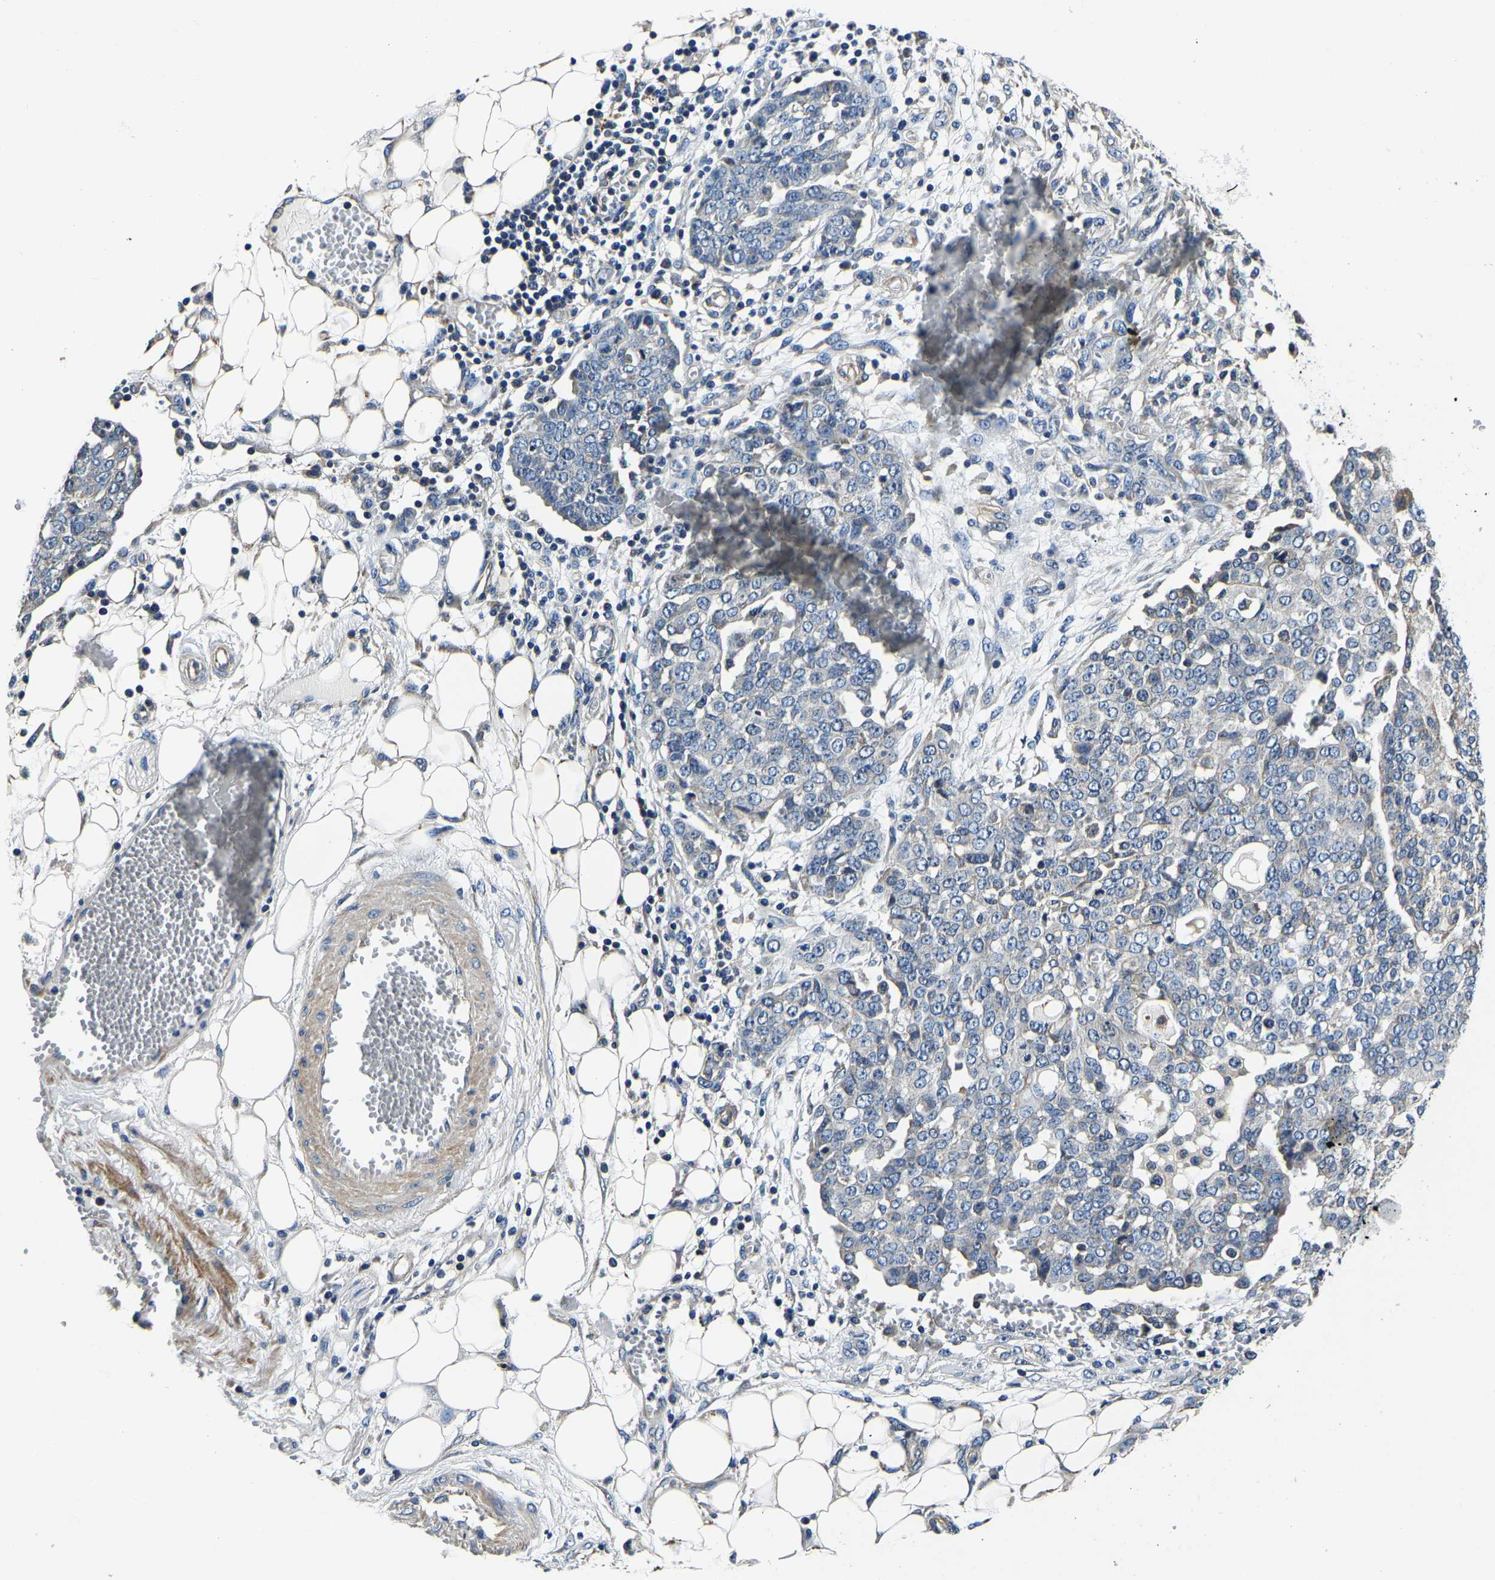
{"staining": {"intensity": "negative", "quantity": "none", "location": "none"}, "tissue": "ovarian cancer", "cell_type": "Tumor cells", "image_type": "cancer", "snomed": [{"axis": "morphology", "description": "Cystadenocarcinoma, serous, NOS"}, {"axis": "topography", "description": "Soft tissue"}, {"axis": "topography", "description": "Ovary"}], "caption": "Immunohistochemical staining of ovarian cancer (serous cystadenocarcinoma) displays no significant expression in tumor cells.", "gene": "KCTD17", "patient": {"sex": "female", "age": 57}}